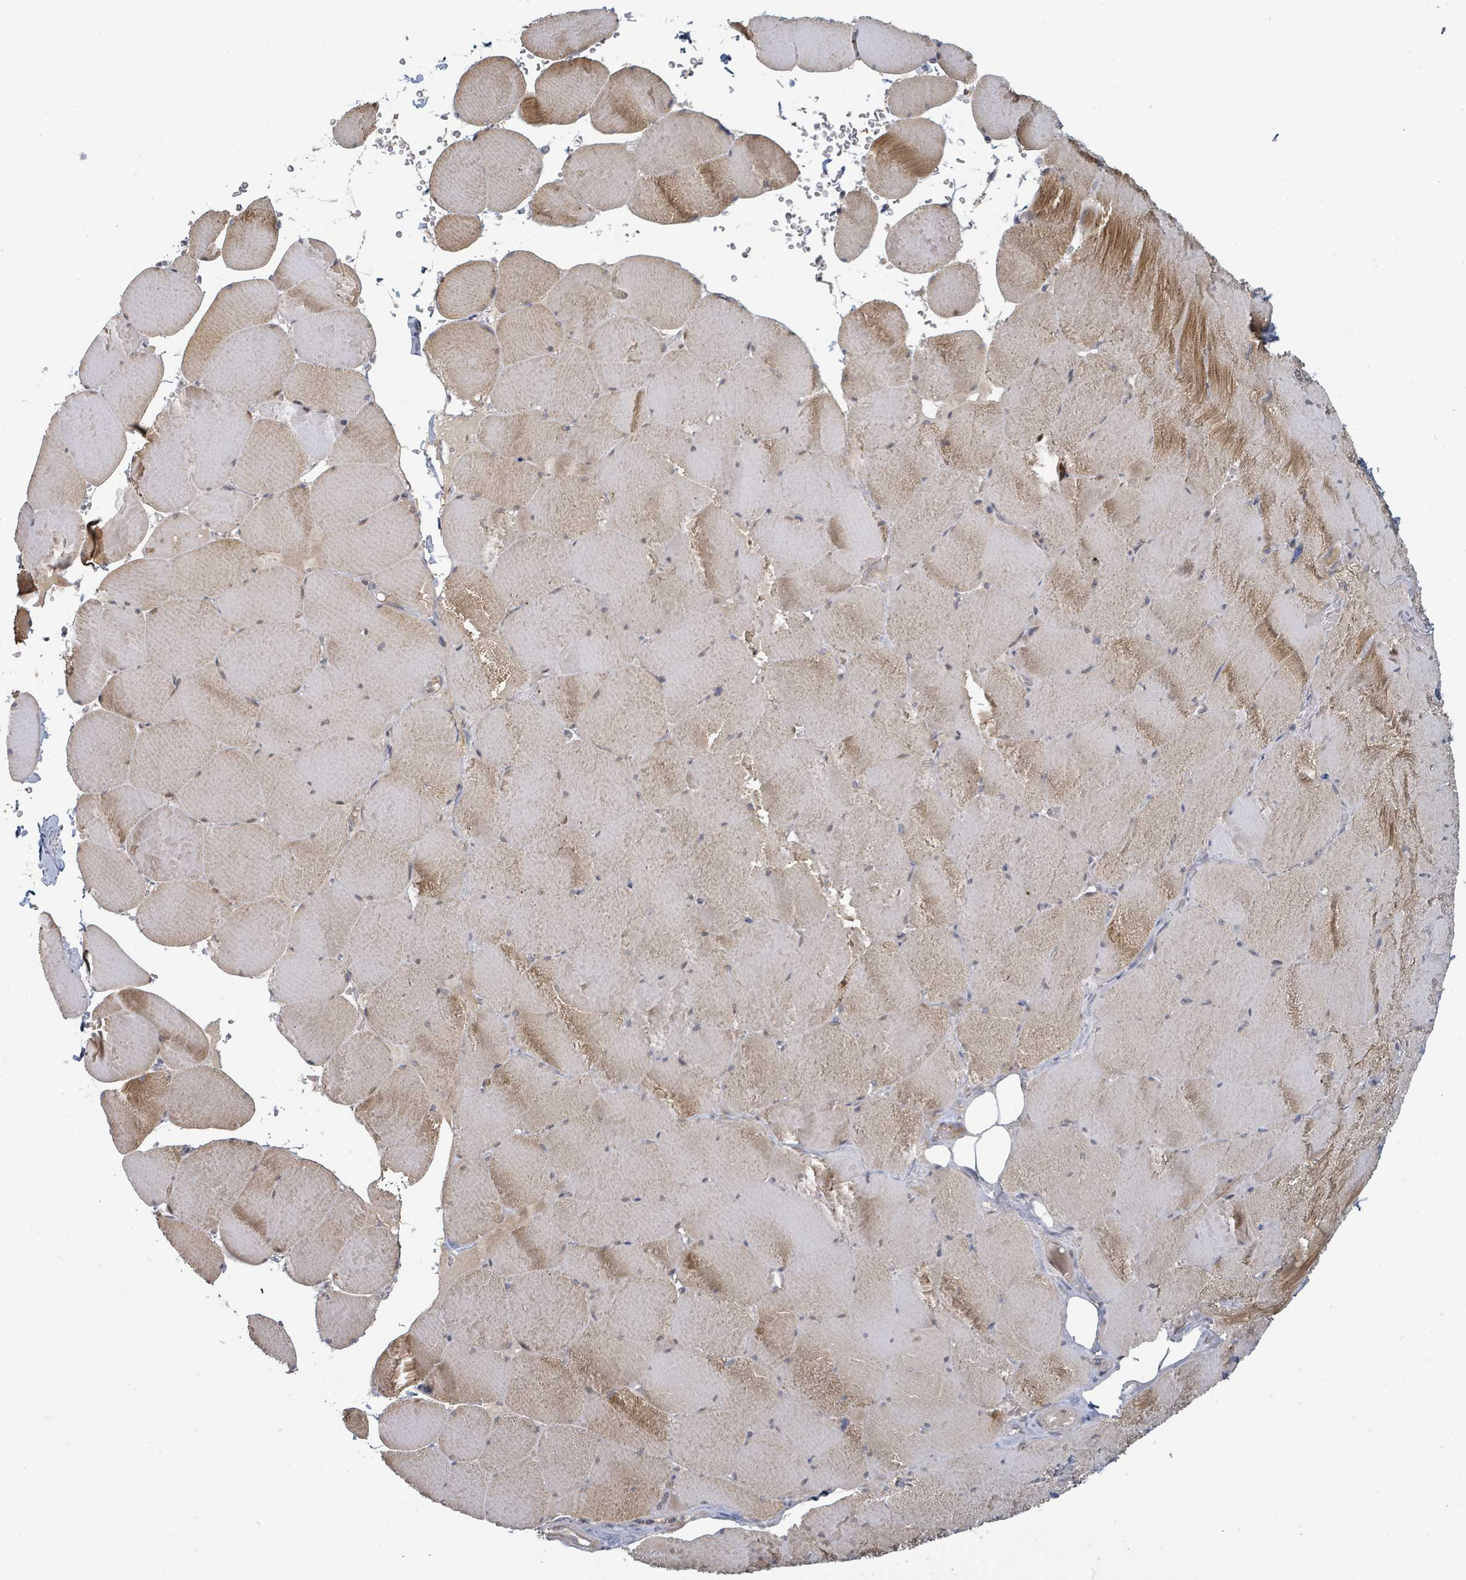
{"staining": {"intensity": "moderate", "quantity": "25%-75%", "location": "cytoplasmic/membranous"}, "tissue": "skeletal muscle", "cell_type": "Myocytes", "image_type": "normal", "snomed": [{"axis": "morphology", "description": "Normal tissue, NOS"}, {"axis": "topography", "description": "Skeletal muscle"}, {"axis": "topography", "description": "Head-Neck"}], "caption": "Immunohistochemistry (DAB (3,3'-diaminobenzidine)) staining of normal skeletal muscle reveals moderate cytoplasmic/membranous protein positivity in about 25%-75% of myocytes. (brown staining indicates protein expression, while blue staining denotes nuclei).", "gene": "COL5A3", "patient": {"sex": "male", "age": 66}}